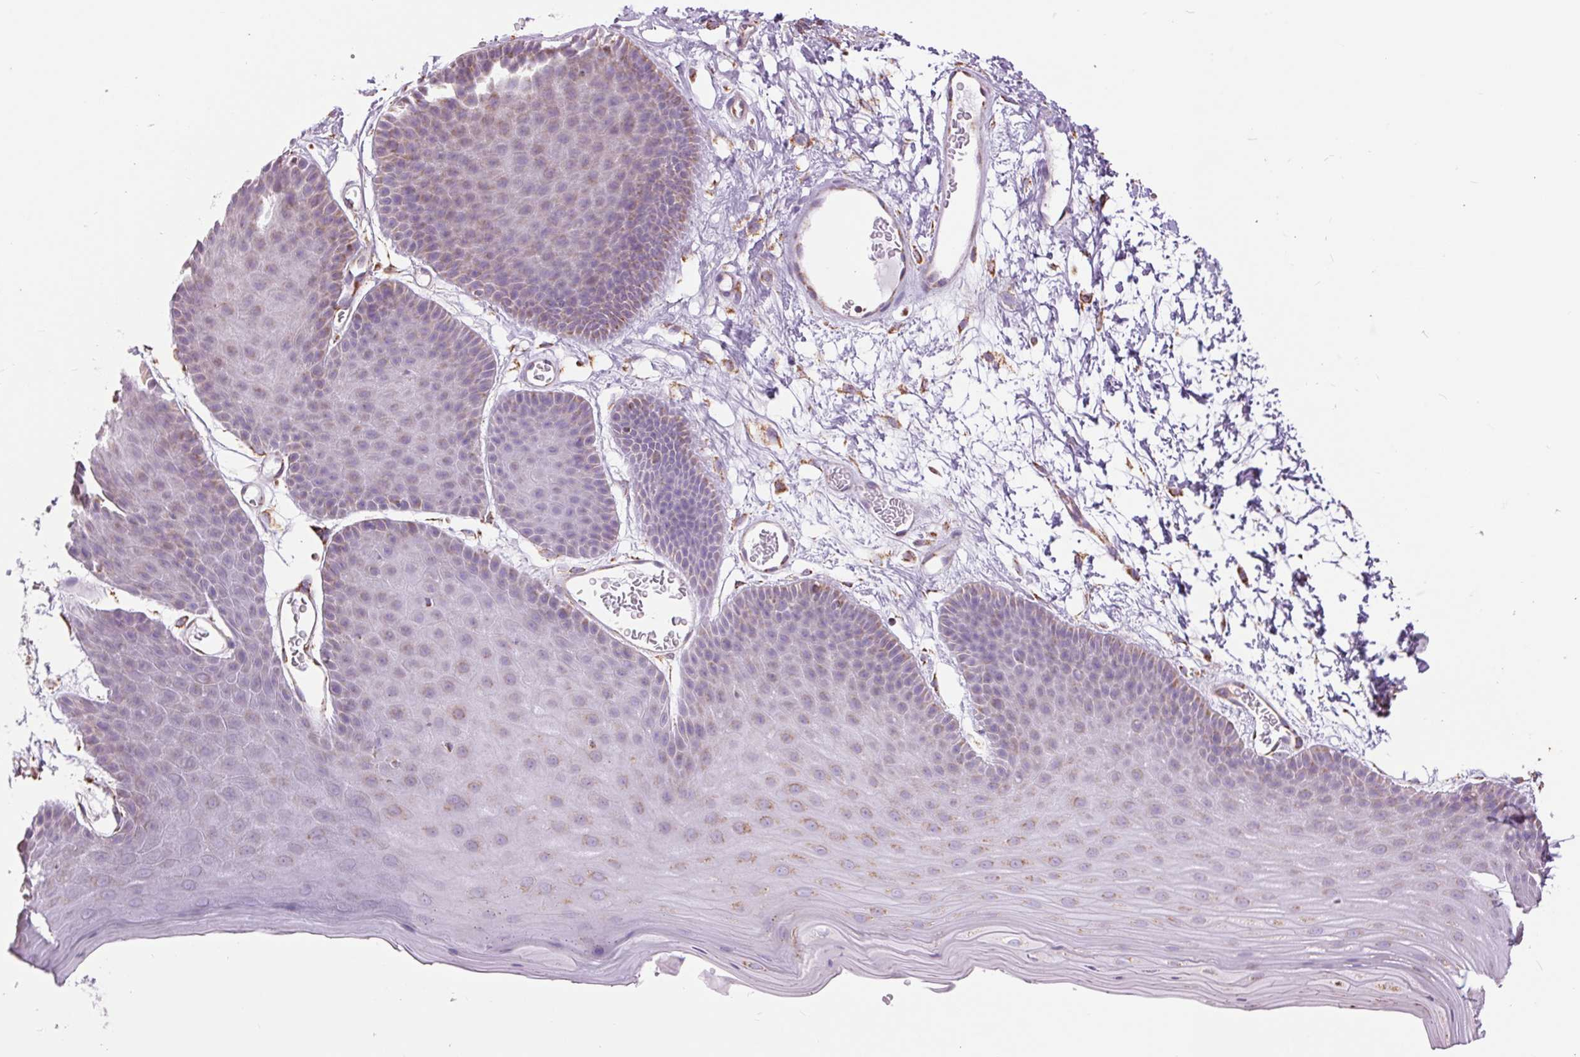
{"staining": {"intensity": "moderate", "quantity": "25%-75%", "location": "cytoplasmic/membranous"}, "tissue": "skin", "cell_type": "Epidermal cells", "image_type": "normal", "snomed": [{"axis": "morphology", "description": "Normal tissue, NOS"}, {"axis": "topography", "description": "Anal"}], "caption": "Protein positivity by IHC shows moderate cytoplasmic/membranous positivity in approximately 25%-75% of epidermal cells in unremarkable skin.", "gene": "ATP5PB", "patient": {"sex": "male", "age": 53}}